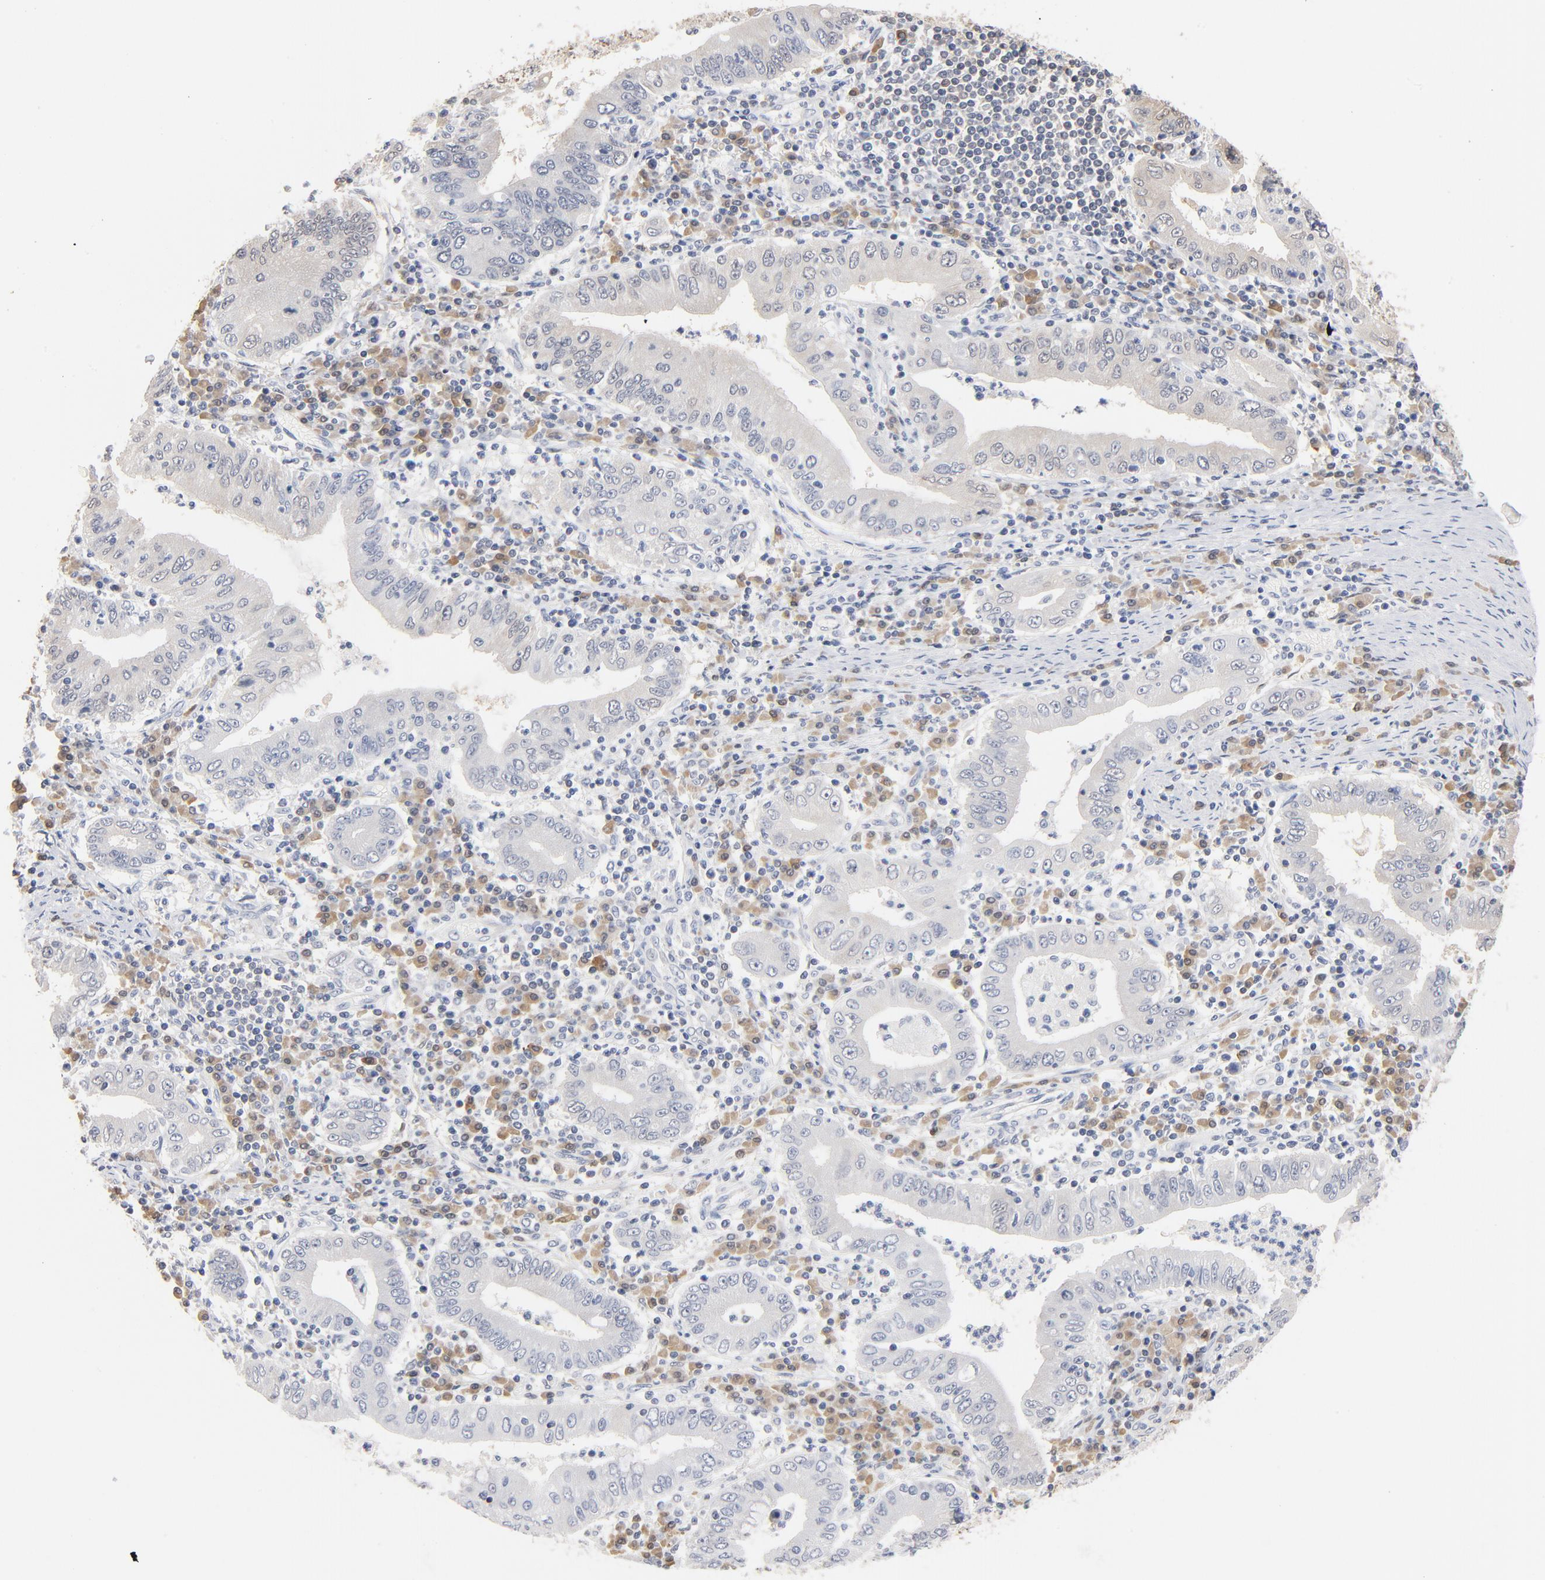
{"staining": {"intensity": "weak", "quantity": "<25%", "location": "cytoplasmic/membranous"}, "tissue": "stomach cancer", "cell_type": "Tumor cells", "image_type": "cancer", "snomed": [{"axis": "morphology", "description": "Normal tissue, NOS"}, {"axis": "morphology", "description": "Adenocarcinoma, NOS"}, {"axis": "topography", "description": "Esophagus"}, {"axis": "topography", "description": "Stomach, upper"}, {"axis": "topography", "description": "Peripheral nerve tissue"}], "caption": "Tumor cells show no significant expression in stomach adenocarcinoma. Nuclei are stained in blue.", "gene": "MIF", "patient": {"sex": "male", "age": 62}}